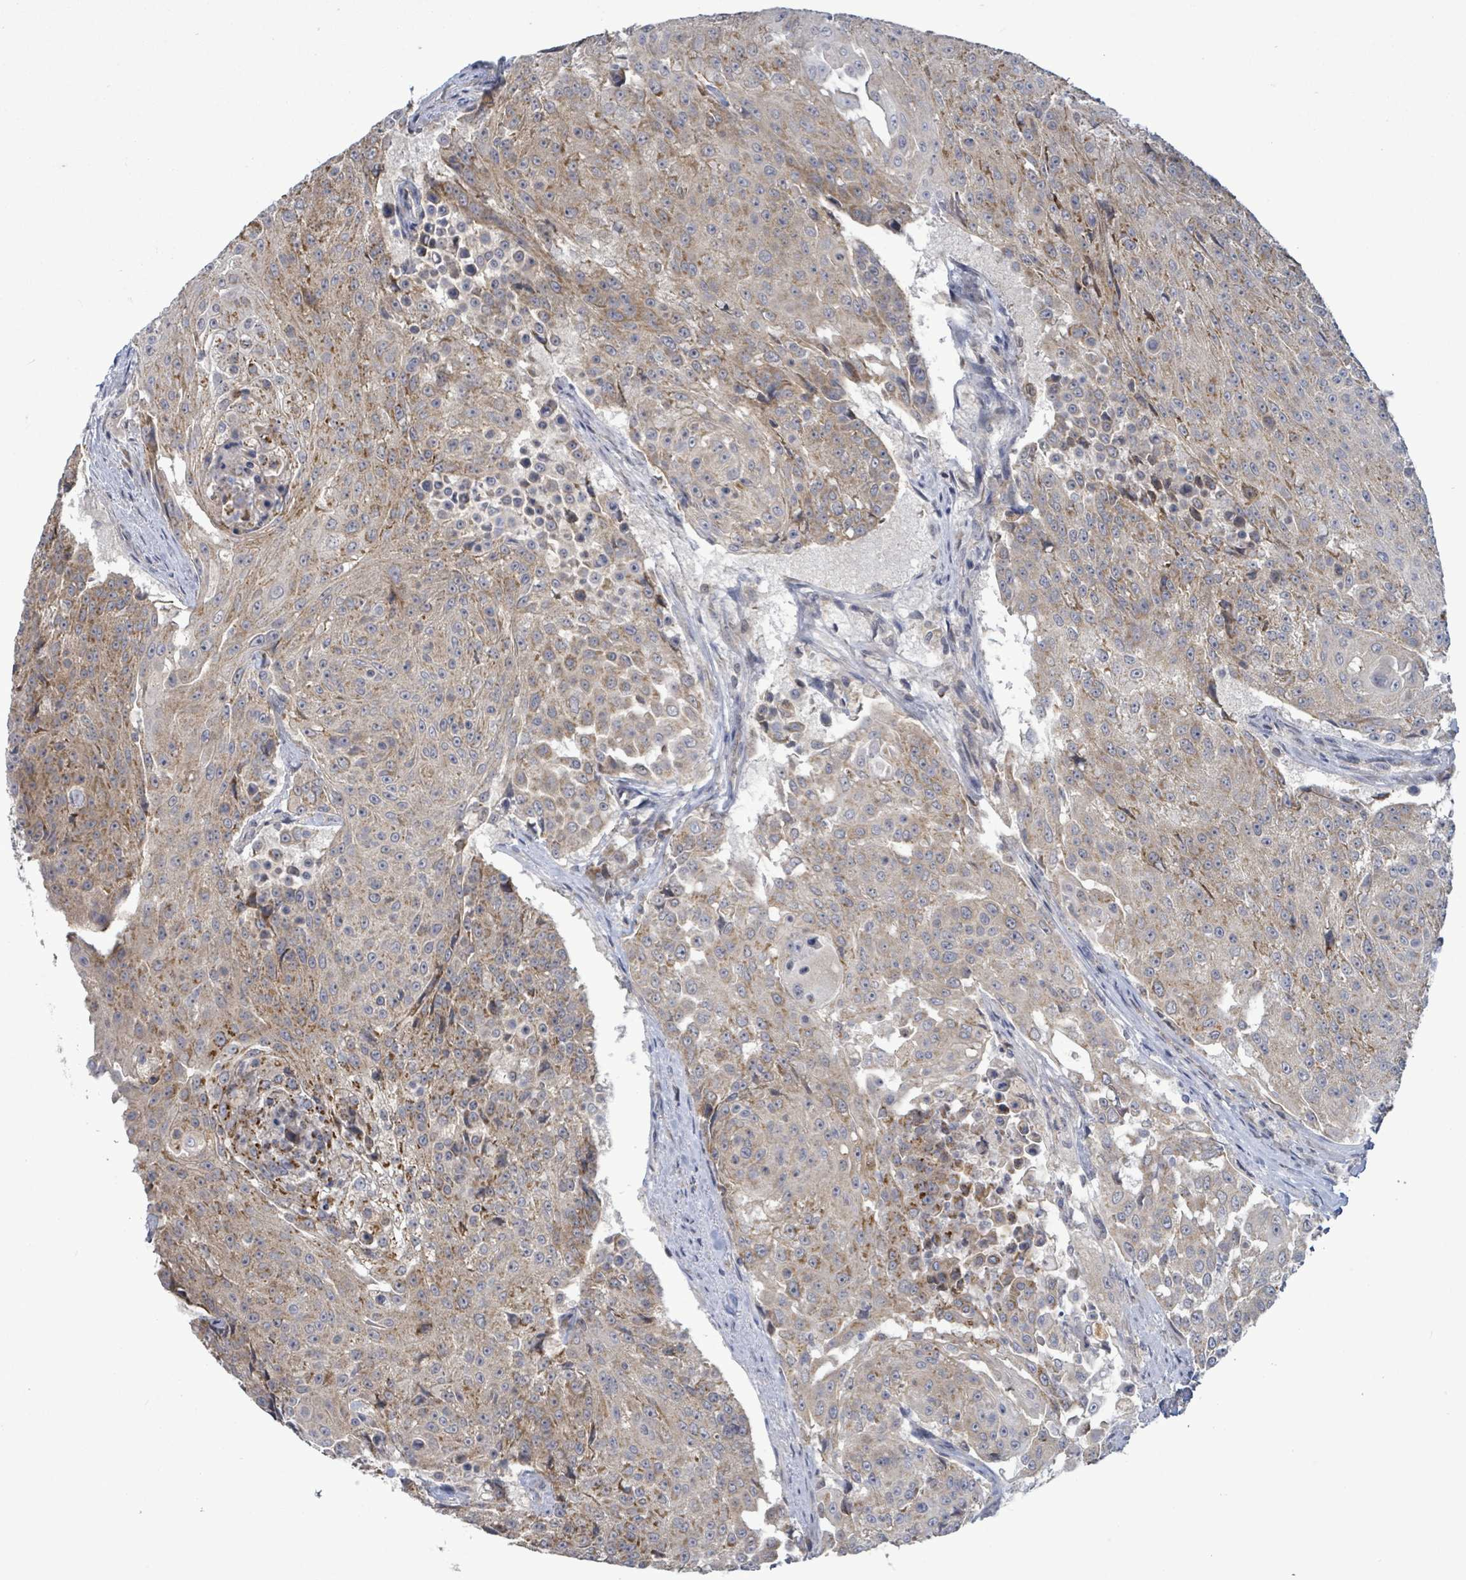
{"staining": {"intensity": "moderate", "quantity": "25%-75%", "location": "cytoplasmic/membranous"}, "tissue": "urothelial cancer", "cell_type": "Tumor cells", "image_type": "cancer", "snomed": [{"axis": "morphology", "description": "Urothelial carcinoma, High grade"}, {"axis": "topography", "description": "Urinary bladder"}], "caption": "Moderate cytoplasmic/membranous staining for a protein is seen in about 25%-75% of tumor cells of urothelial cancer using immunohistochemistry (IHC).", "gene": "COQ10B", "patient": {"sex": "female", "age": 63}}